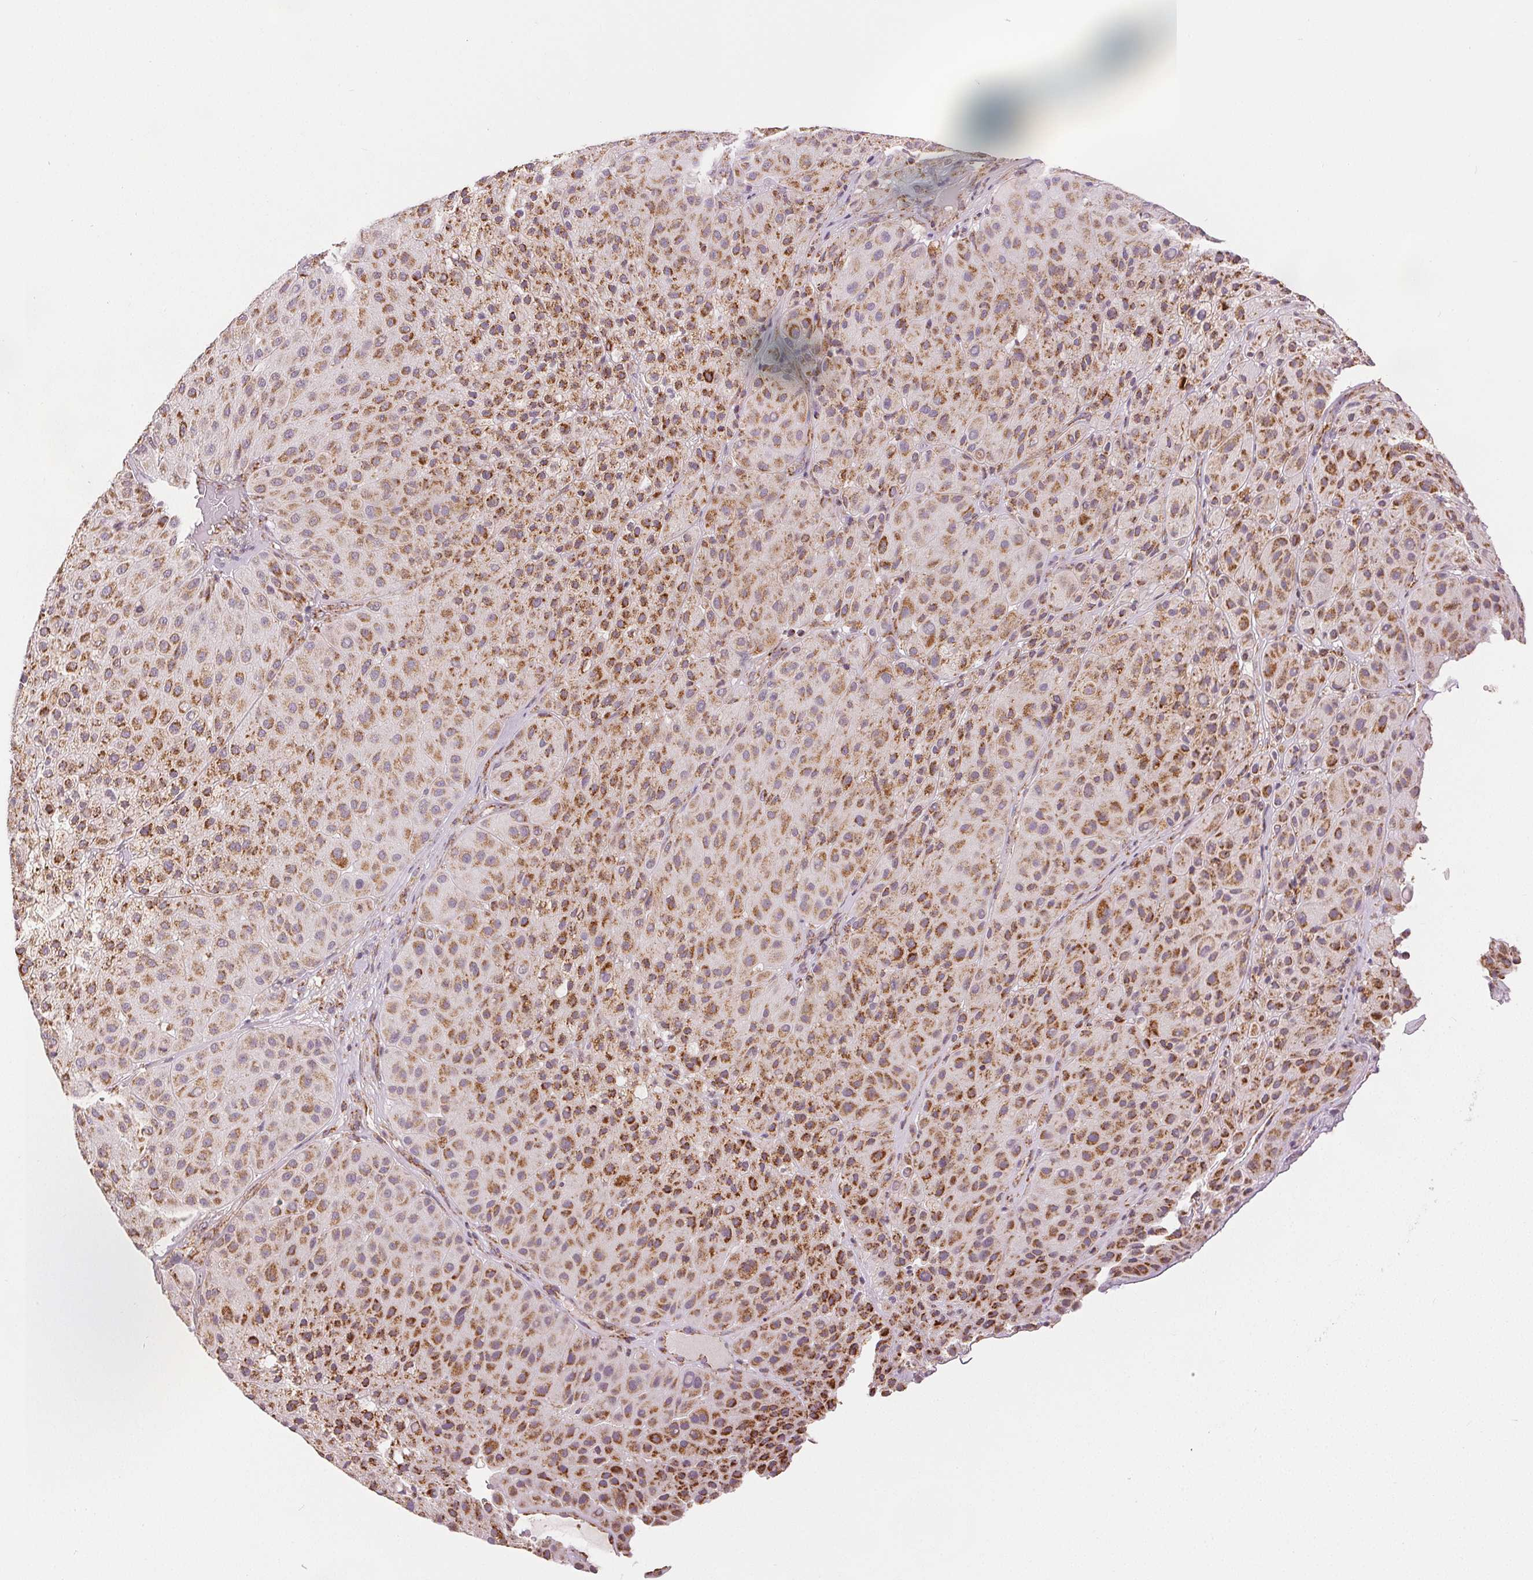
{"staining": {"intensity": "strong", "quantity": ">75%", "location": "cytoplasmic/membranous"}, "tissue": "melanoma", "cell_type": "Tumor cells", "image_type": "cancer", "snomed": [{"axis": "morphology", "description": "Malignant melanoma, Metastatic site"}, {"axis": "topography", "description": "Smooth muscle"}], "caption": "Immunohistochemical staining of malignant melanoma (metastatic site) exhibits high levels of strong cytoplasmic/membranous expression in approximately >75% of tumor cells.", "gene": "SDHB", "patient": {"sex": "male", "age": 41}}